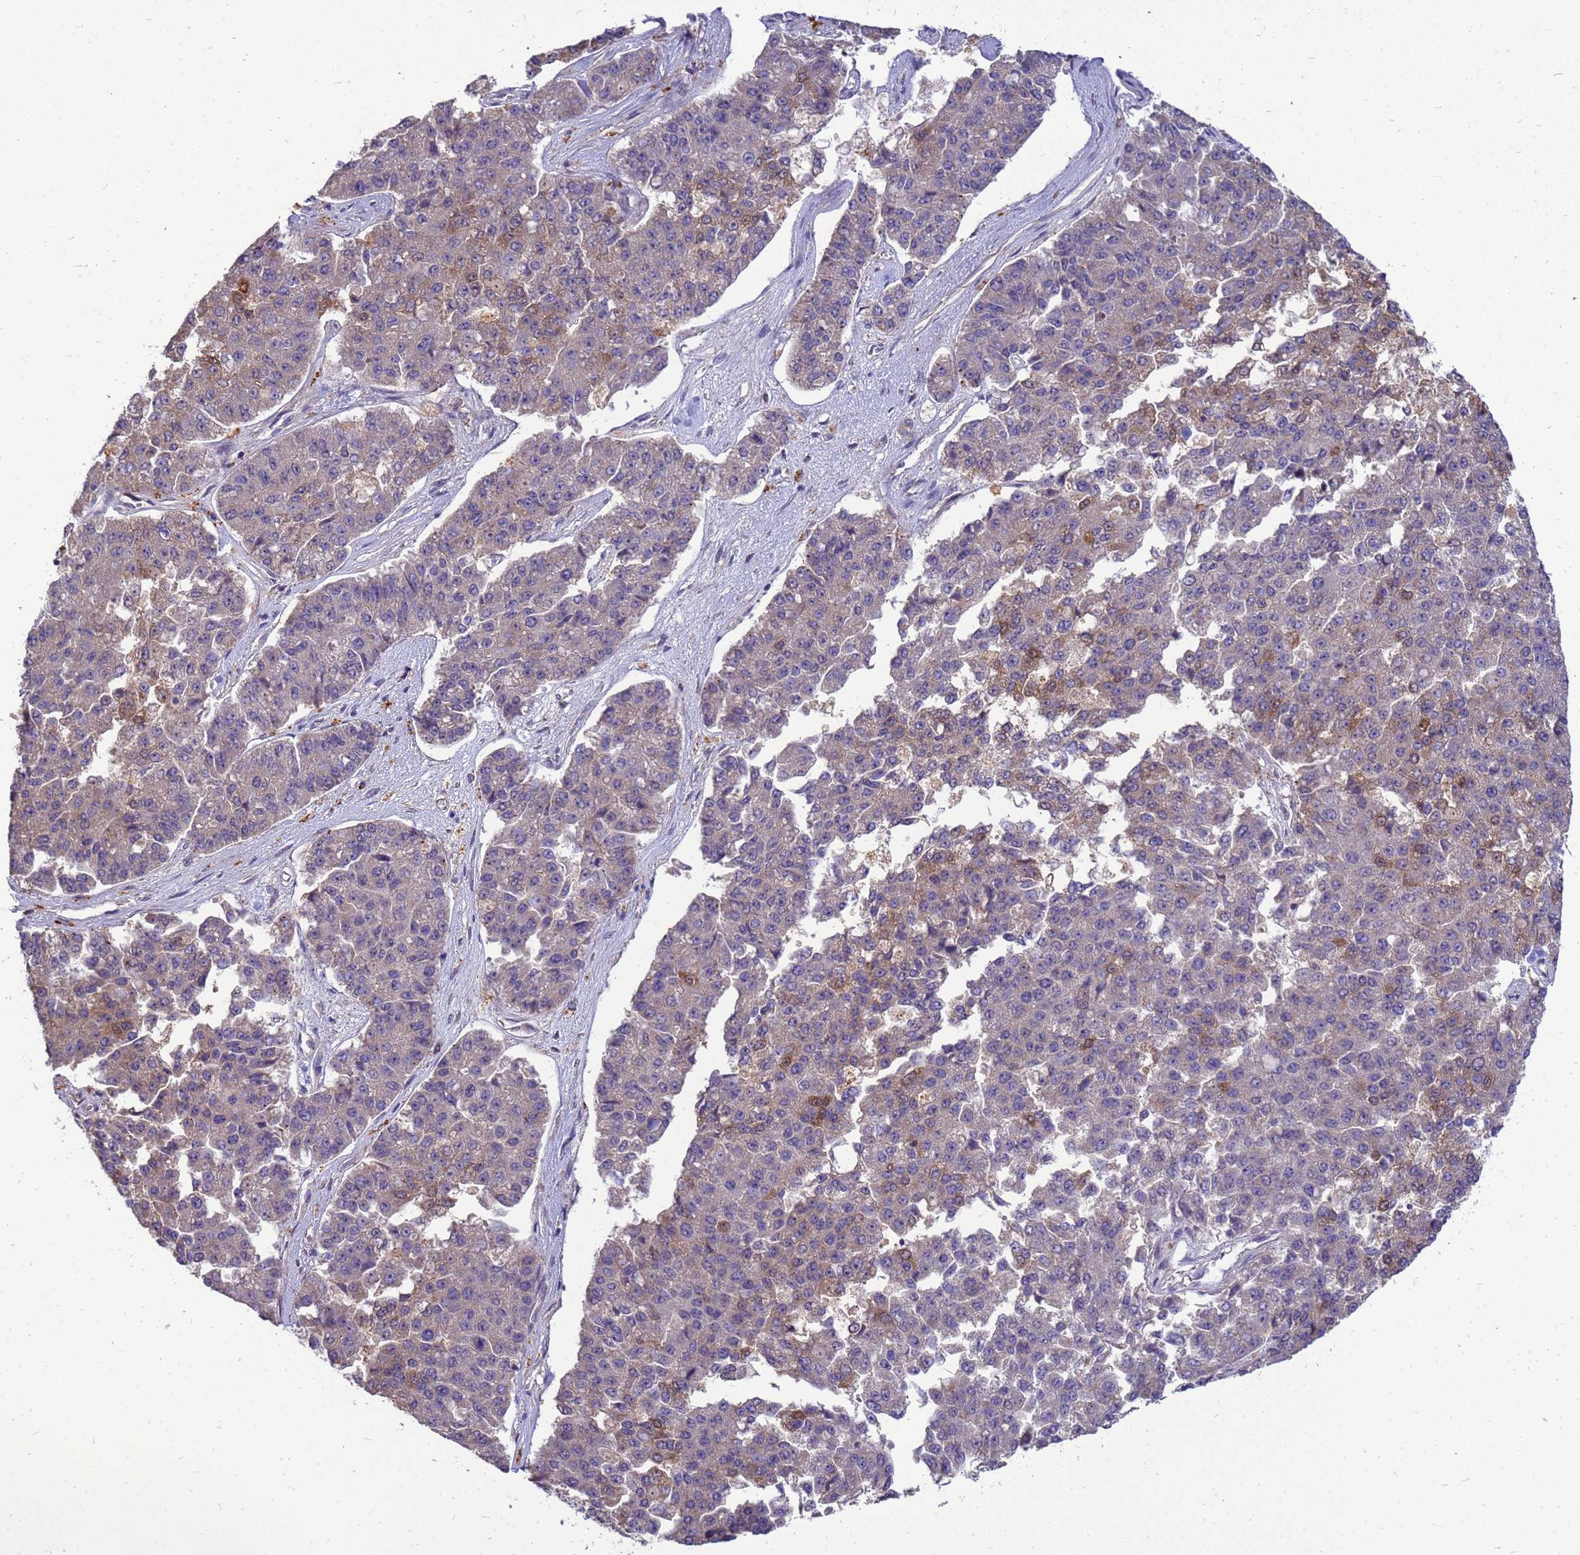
{"staining": {"intensity": "weak", "quantity": "<25%", "location": "cytoplasmic/membranous"}, "tissue": "pancreatic cancer", "cell_type": "Tumor cells", "image_type": "cancer", "snomed": [{"axis": "morphology", "description": "Adenocarcinoma, NOS"}, {"axis": "topography", "description": "Pancreas"}], "caption": "A histopathology image of pancreatic adenocarcinoma stained for a protein exhibits no brown staining in tumor cells.", "gene": "EIF4EBP3", "patient": {"sex": "male", "age": 50}}